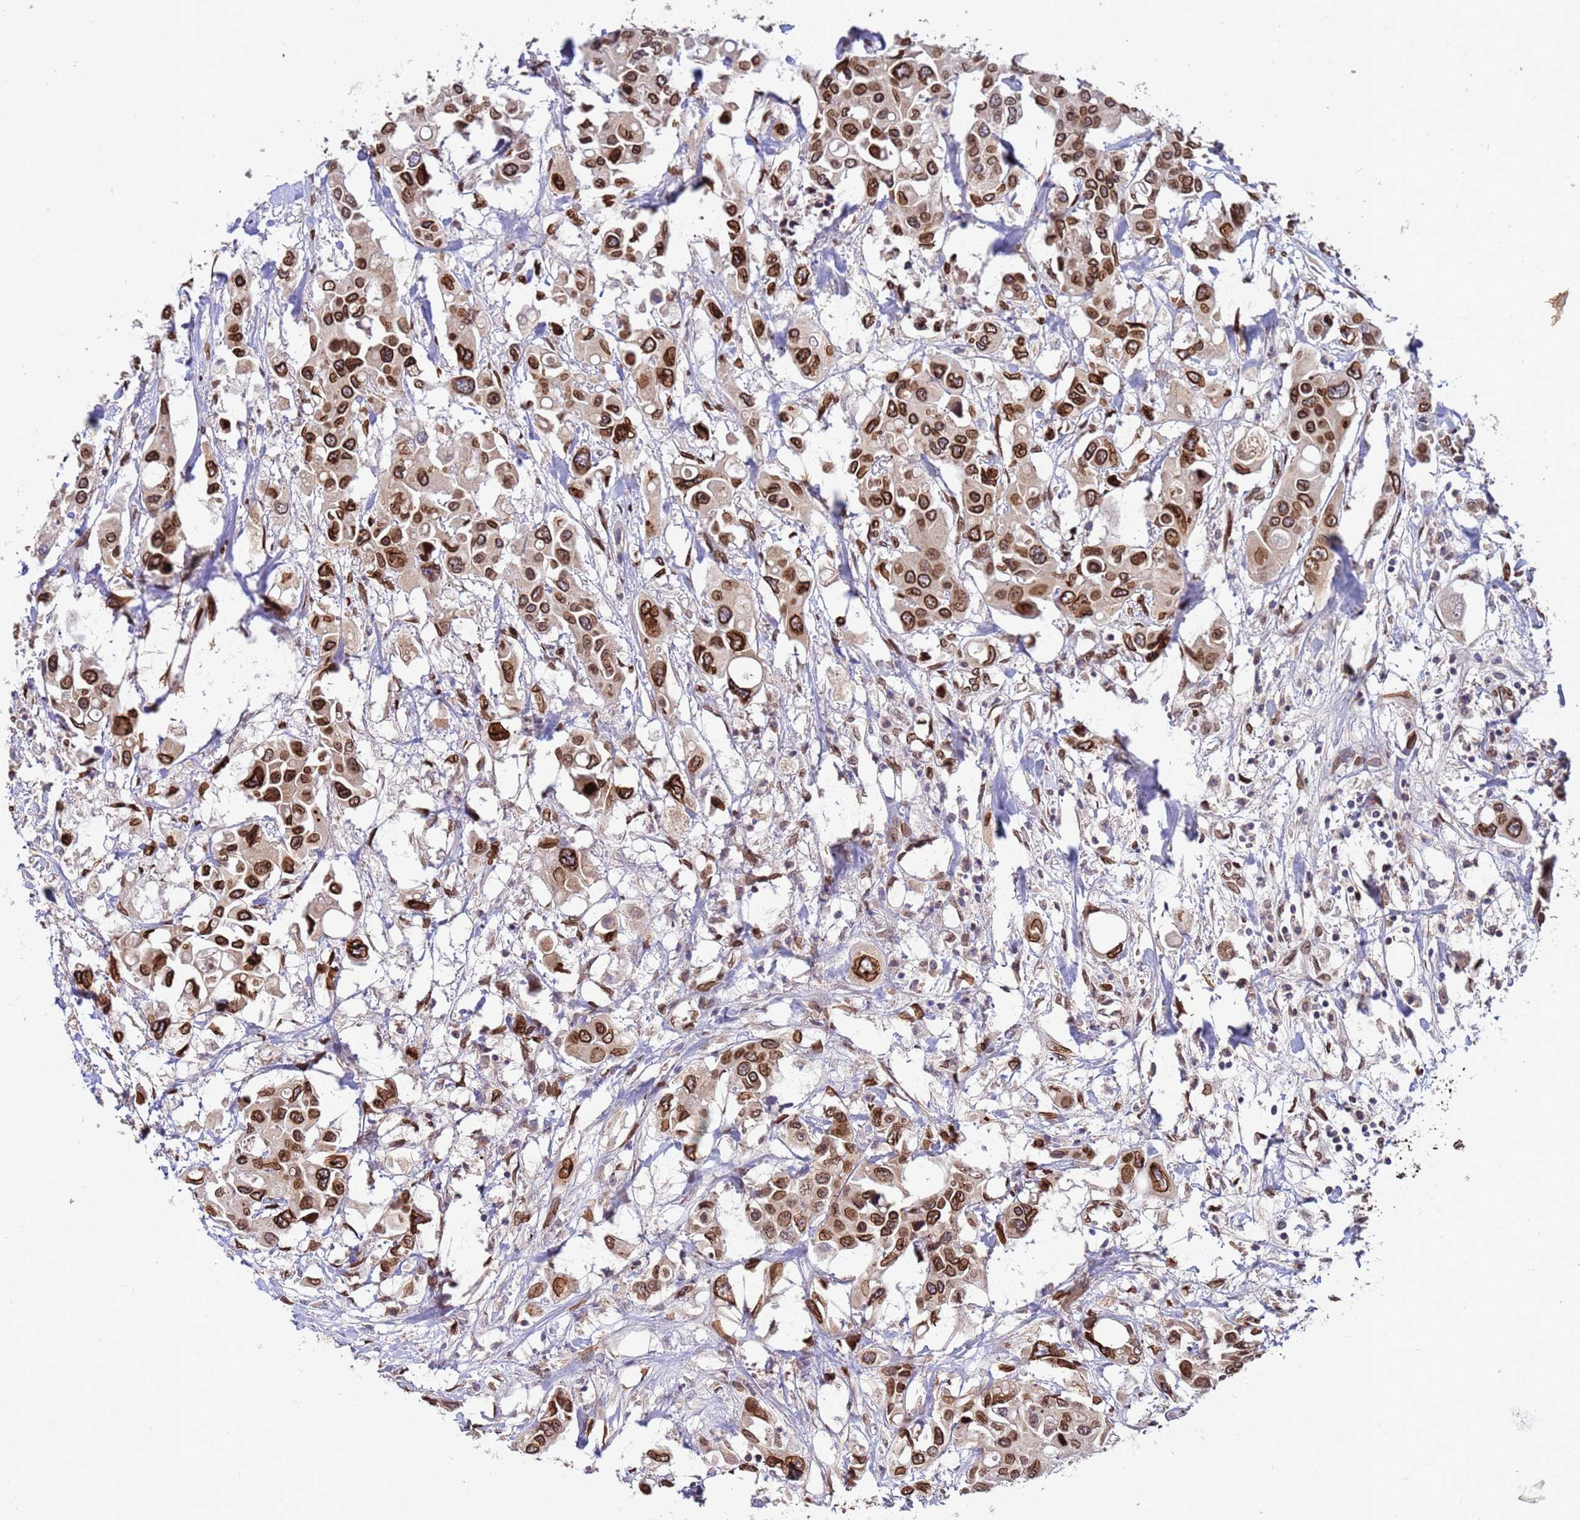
{"staining": {"intensity": "strong", "quantity": ">75%", "location": "cytoplasmic/membranous,nuclear"}, "tissue": "colorectal cancer", "cell_type": "Tumor cells", "image_type": "cancer", "snomed": [{"axis": "morphology", "description": "Adenocarcinoma, NOS"}, {"axis": "topography", "description": "Colon"}], "caption": "Immunohistochemical staining of human adenocarcinoma (colorectal) reveals strong cytoplasmic/membranous and nuclear protein expression in about >75% of tumor cells.", "gene": "GPR135", "patient": {"sex": "male", "age": 77}}